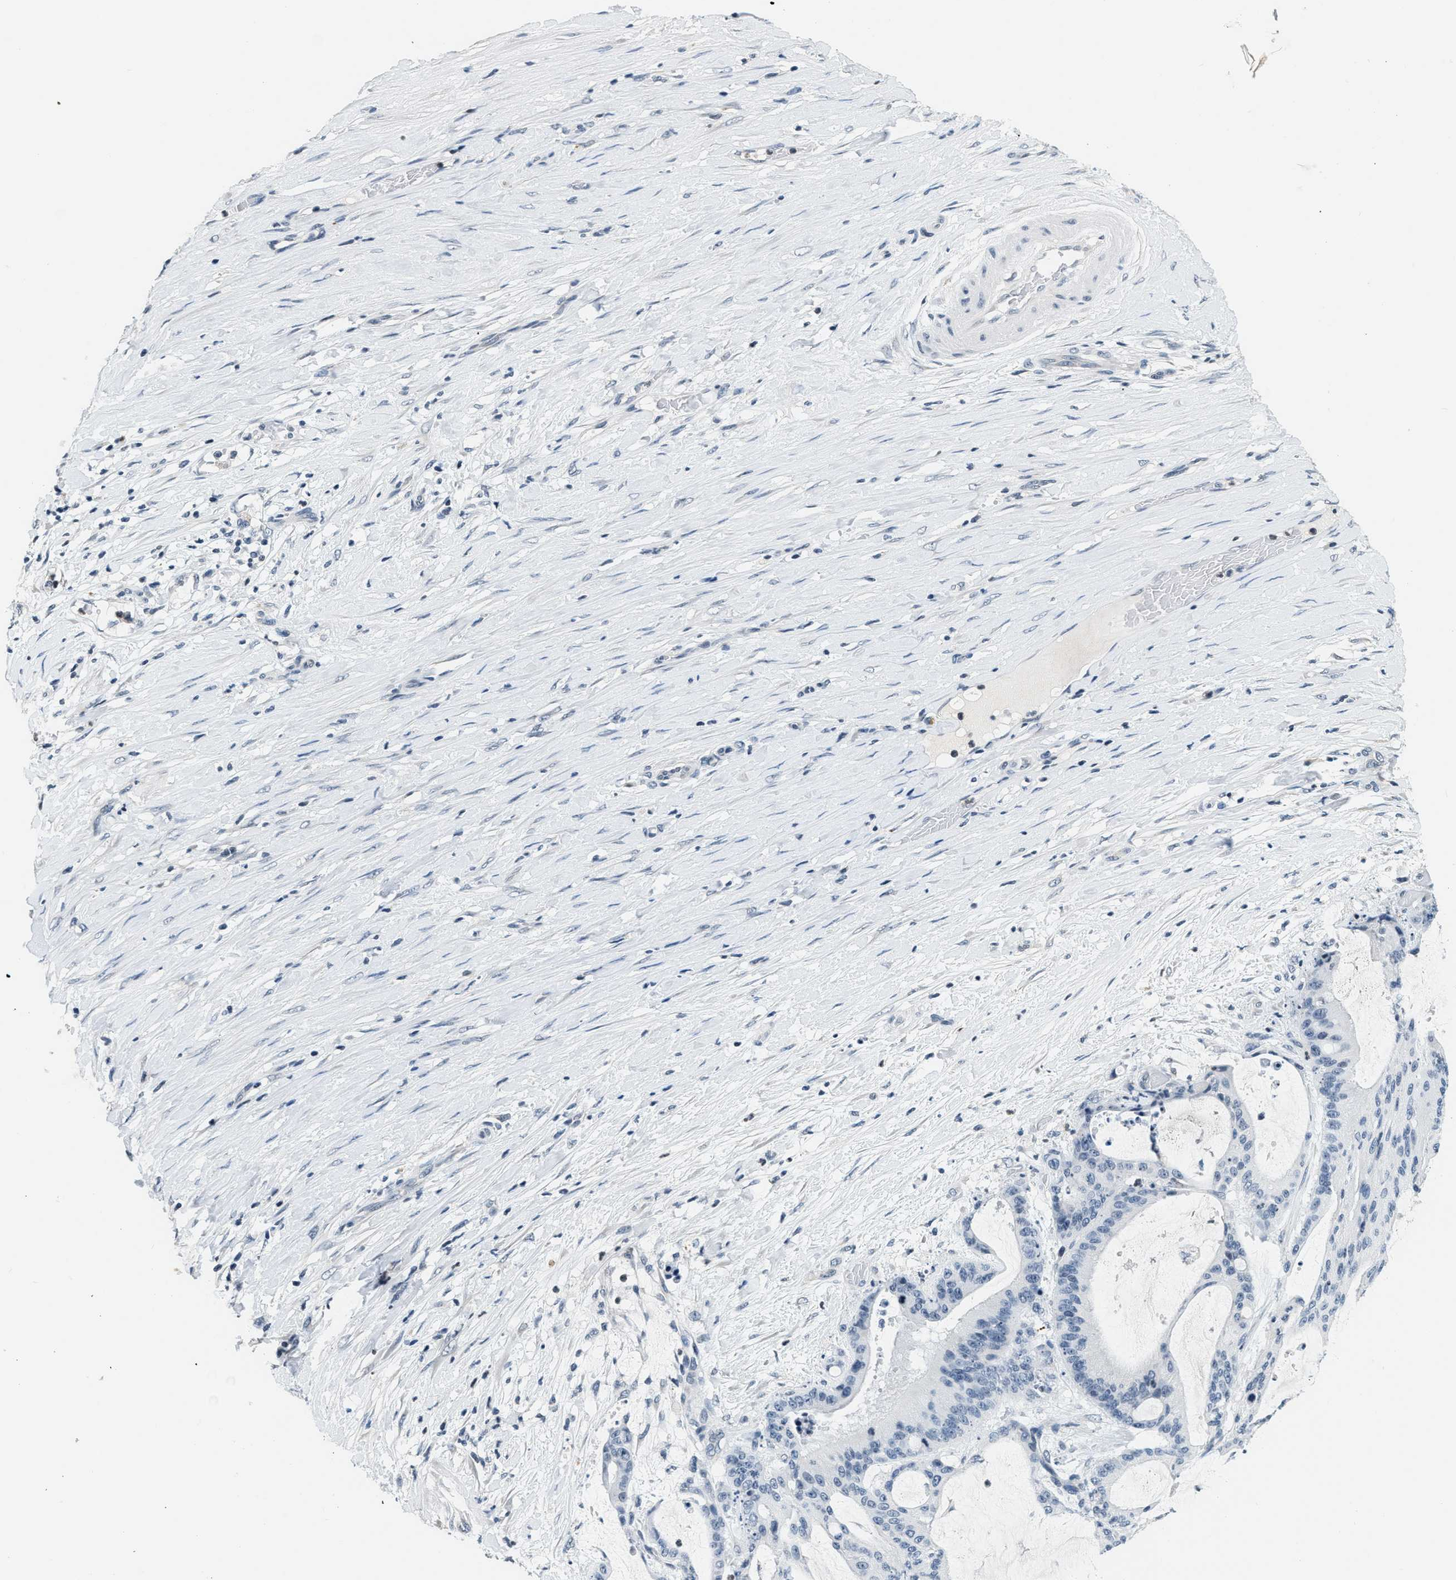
{"staining": {"intensity": "negative", "quantity": "none", "location": "none"}, "tissue": "liver cancer", "cell_type": "Tumor cells", "image_type": "cancer", "snomed": [{"axis": "morphology", "description": "Cholangiocarcinoma"}, {"axis": "topography", "description": "Liver"}], "caption": "Immunohistochemical staining of cholangiocarcinoma (liver) displays no significant expression in tumor cells.", "gene": "CA4", "patient": {"sex": "female", "age": 73}}